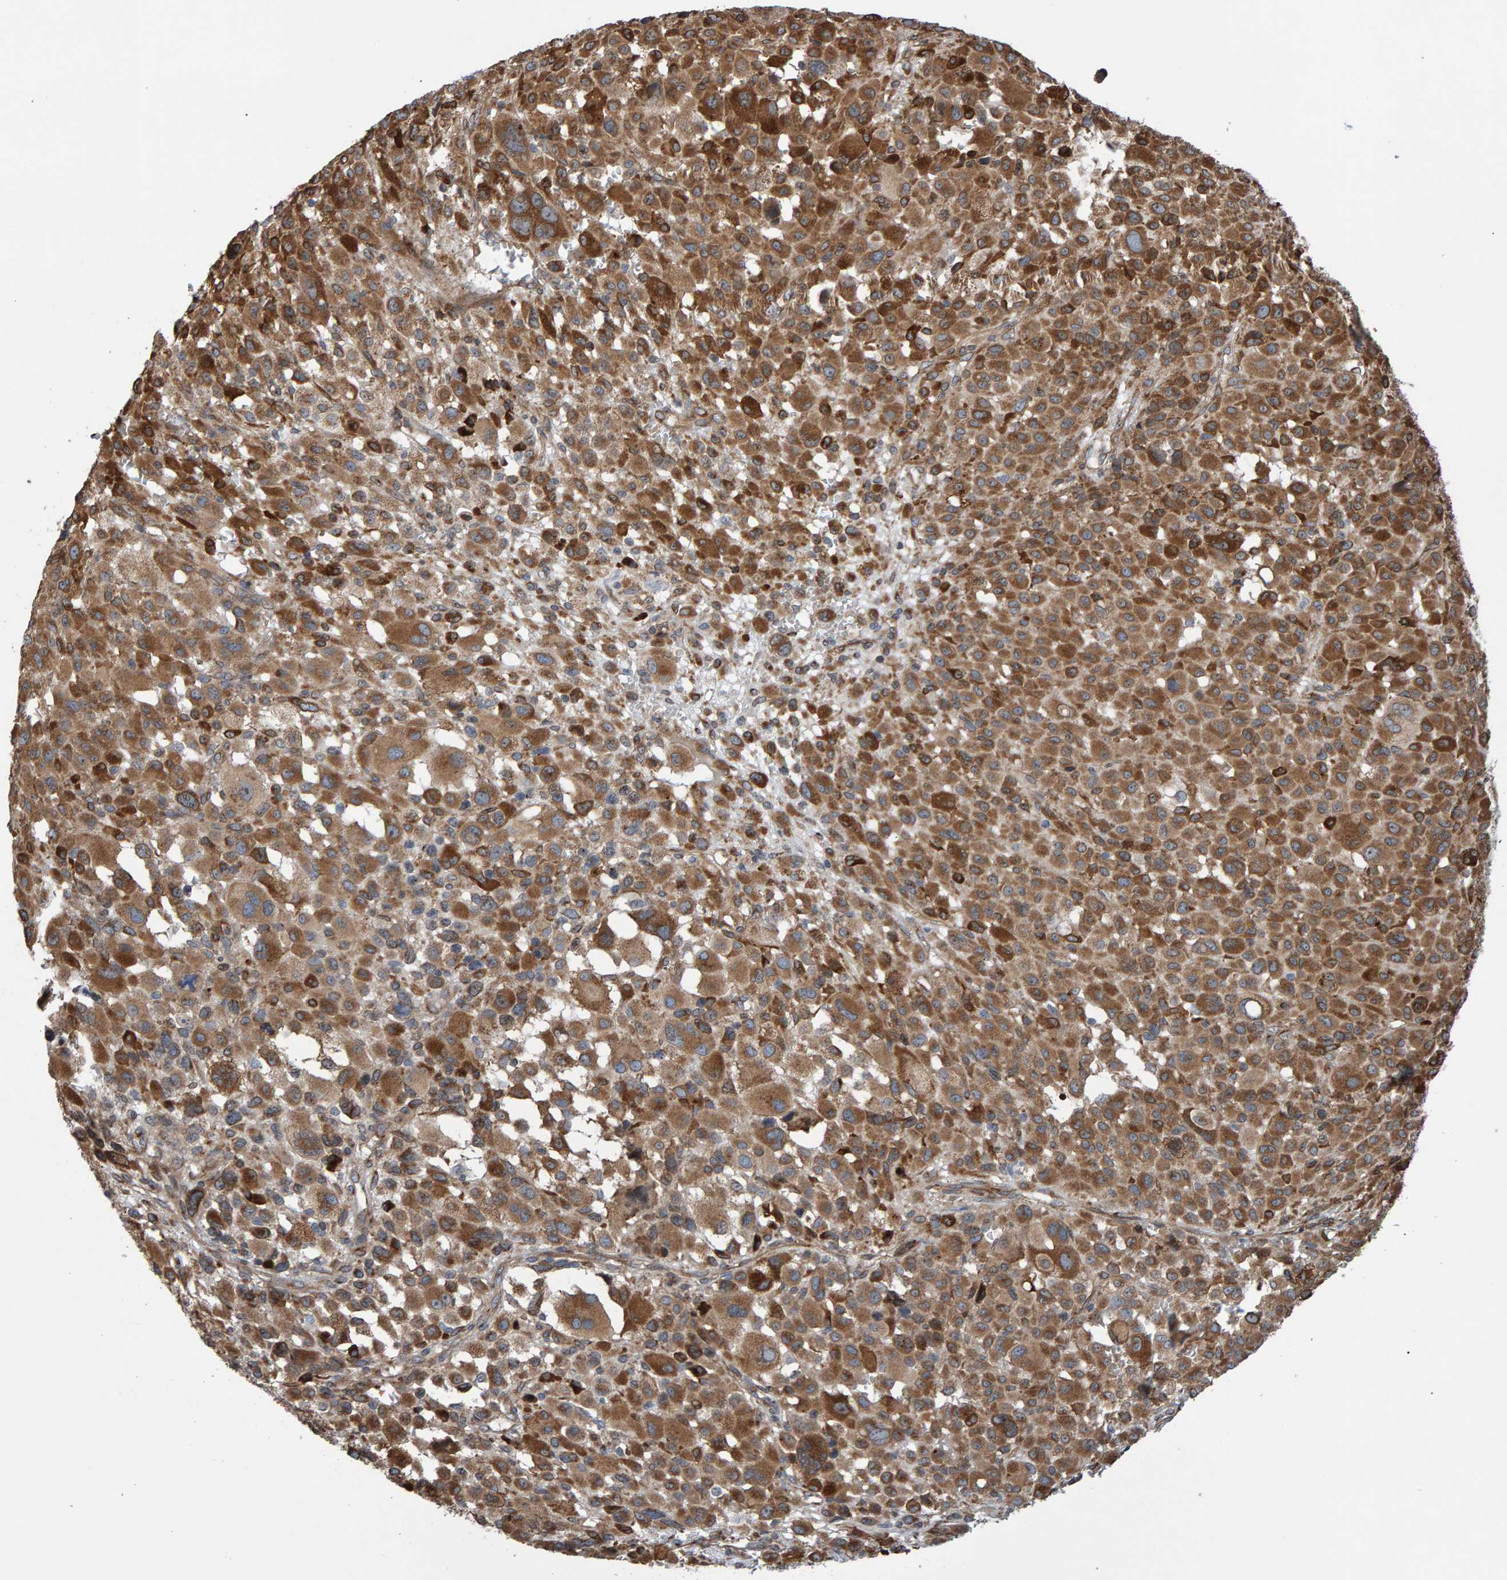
{"staining": {"intensity": "moderate", "quantity": ">75%", "location": "cytoplasmic/membranous"}, "tissue": "melanoma", "cell_type": "Tumor cells", "image_type": "cancer", "snomed": [{"axis": "morphology", "description": "Malignant melanoma, Metastatic site"}, {"axis": "topography", "description": "Skin"}], "caption": "Moderate cytoplasmic/membranous protein expression is identified in about >75% of tumor cells in melanoma.", "gene": "FAM117A", "patient": {"sex": "female", "age": 74}}